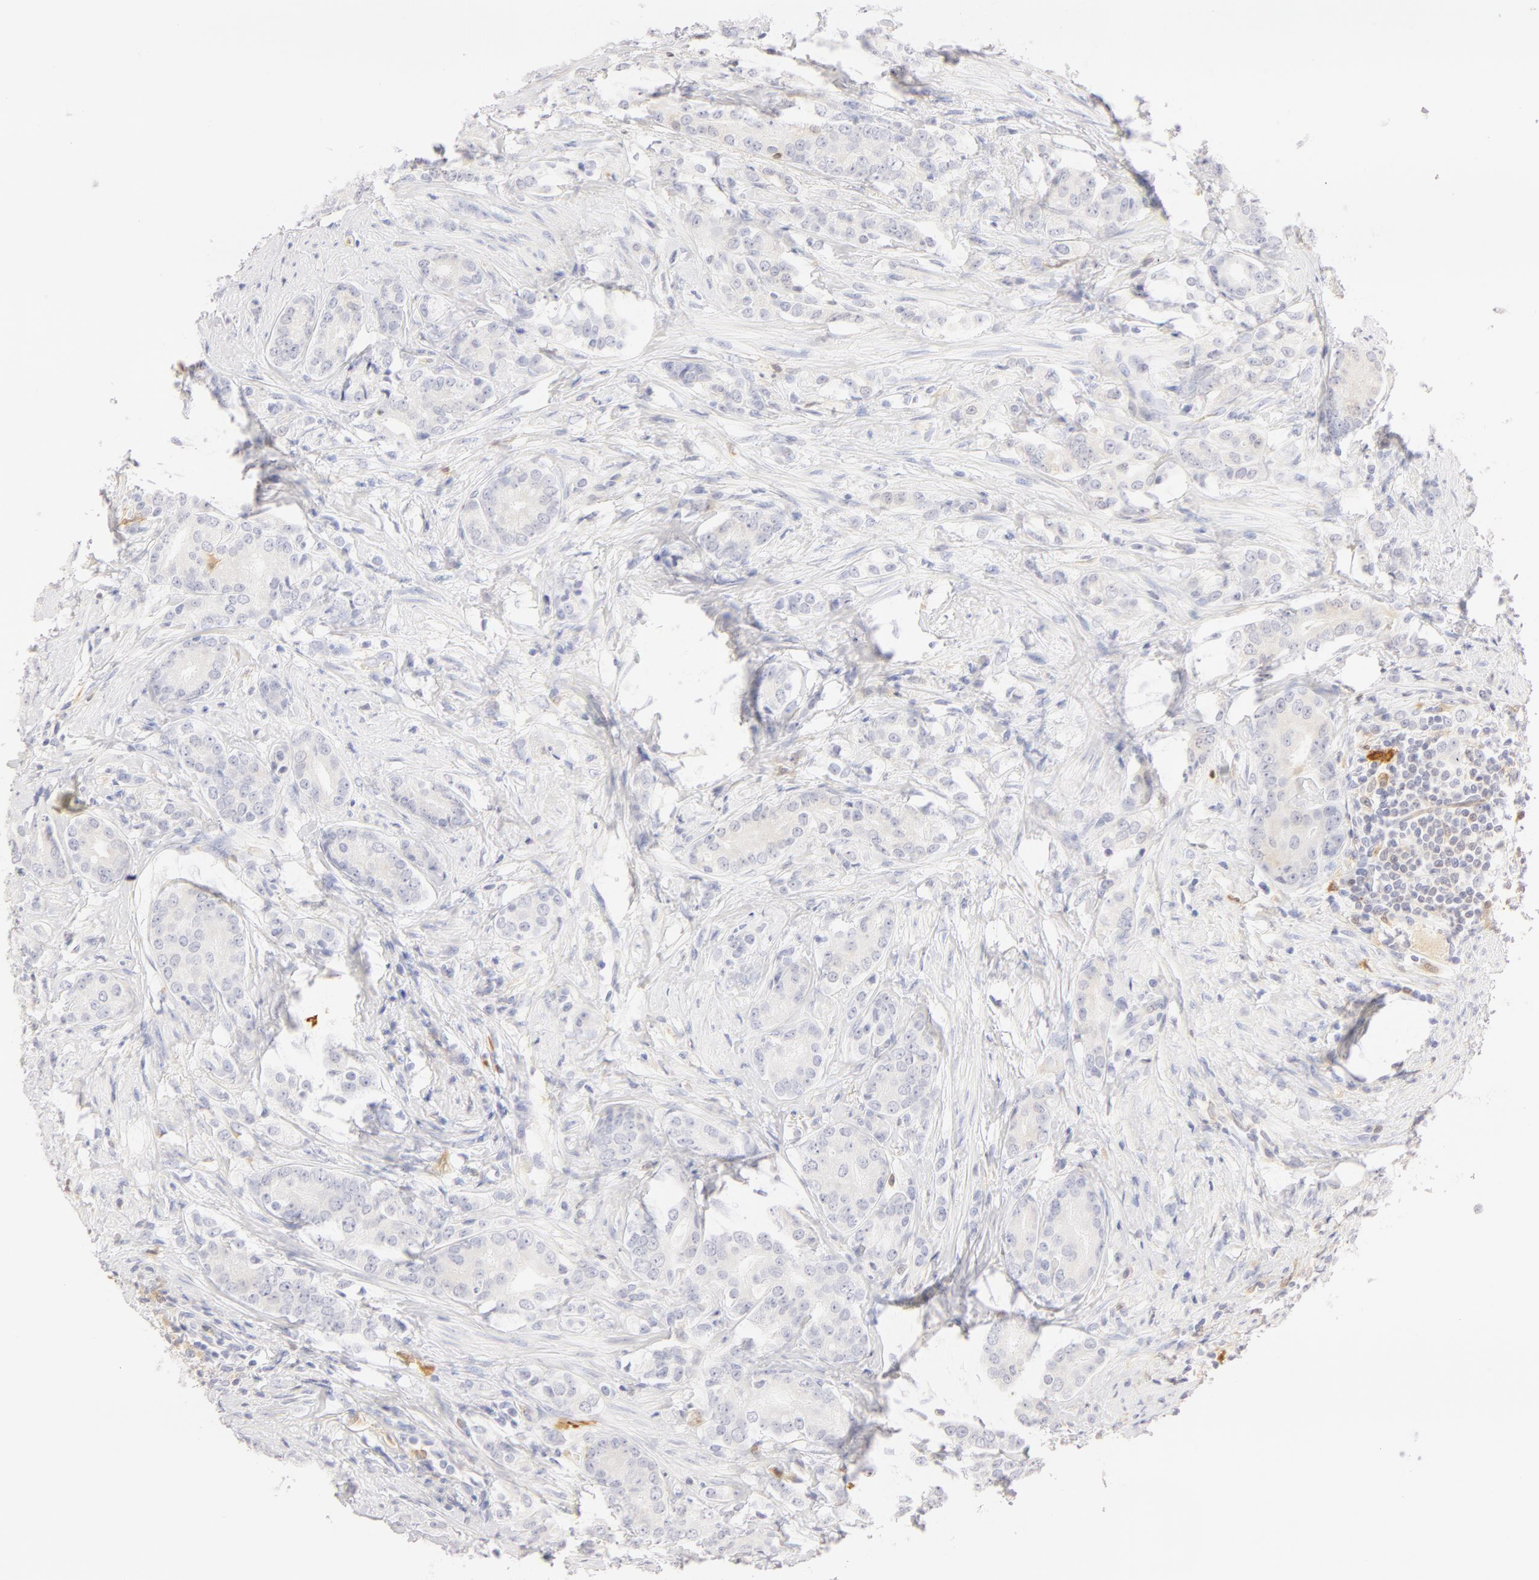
{"staining": {"intensity": "negative", "quantity": "none", "location": "none"}, "tissue": "prostate cancer", "cell_type": "Tumor cells", "image_type": "cancer", "snomed": [{"axis": "morphology", "description": "Adenocarcinoma, Medium grade"}, {"axis": "topography", "description": "Prostate"}], "caption": "Immunohistochemistry of human prostate cancer (adenocarcinoma (medium-grade)) reveals no positivity in tumor cells.", "gene": "CA2", "patient": {"sex": "male", "age": 59}}